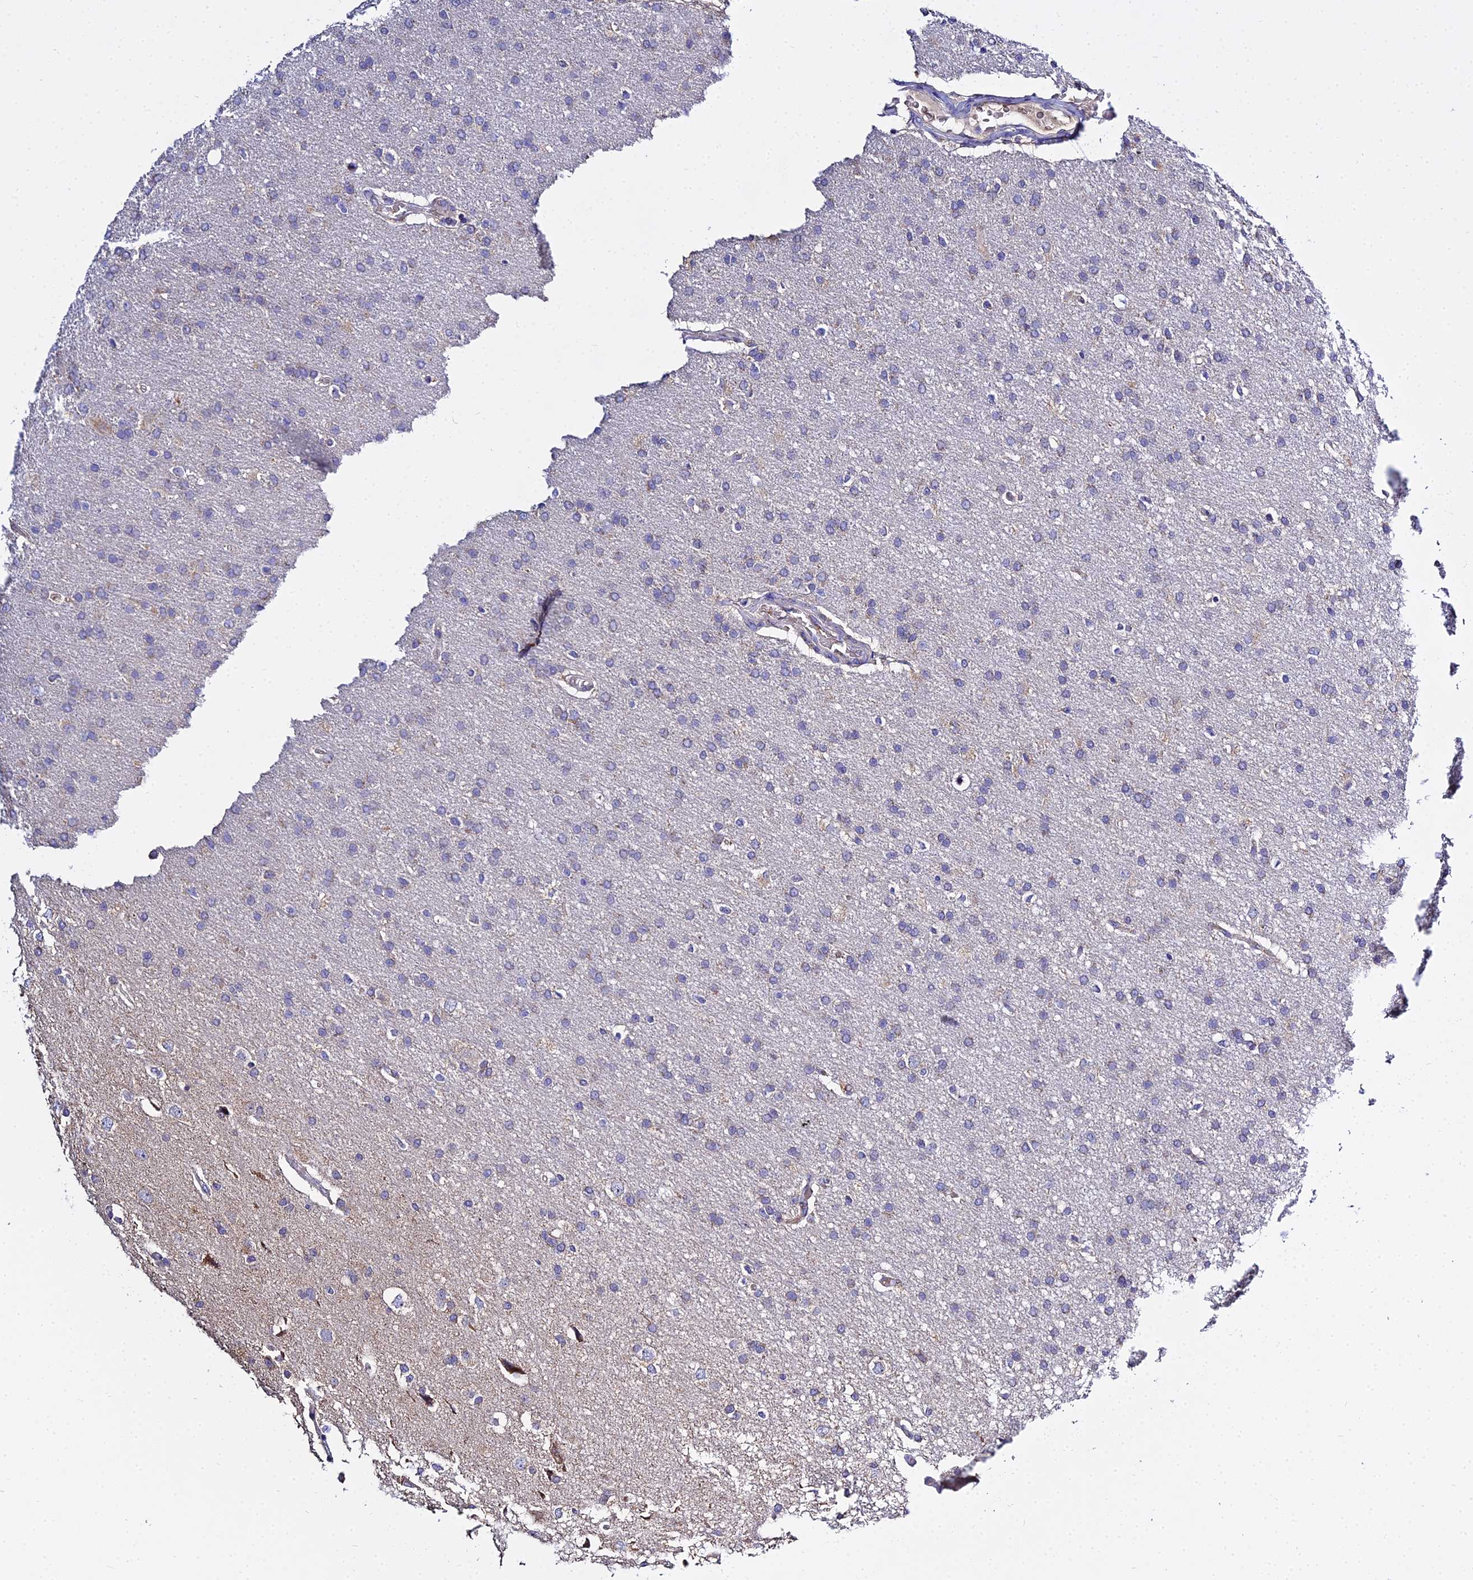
{"staining": {"intensity": "negative", "quantity": "none", "location": "none"}, "tissue": "glioma", "cell_type": "Tumor cells", "image_type": "cancer", "snomed": [{"axis": "morphology", "description": "Glioma, malignant, High grade"}, {"axis": "topography", "description": "Brain"}], "caption": "Tumor cells are negative for protein expression in human glioma.", "gene": "TYW5", "patient": {"sex": "male", "age": 72}}